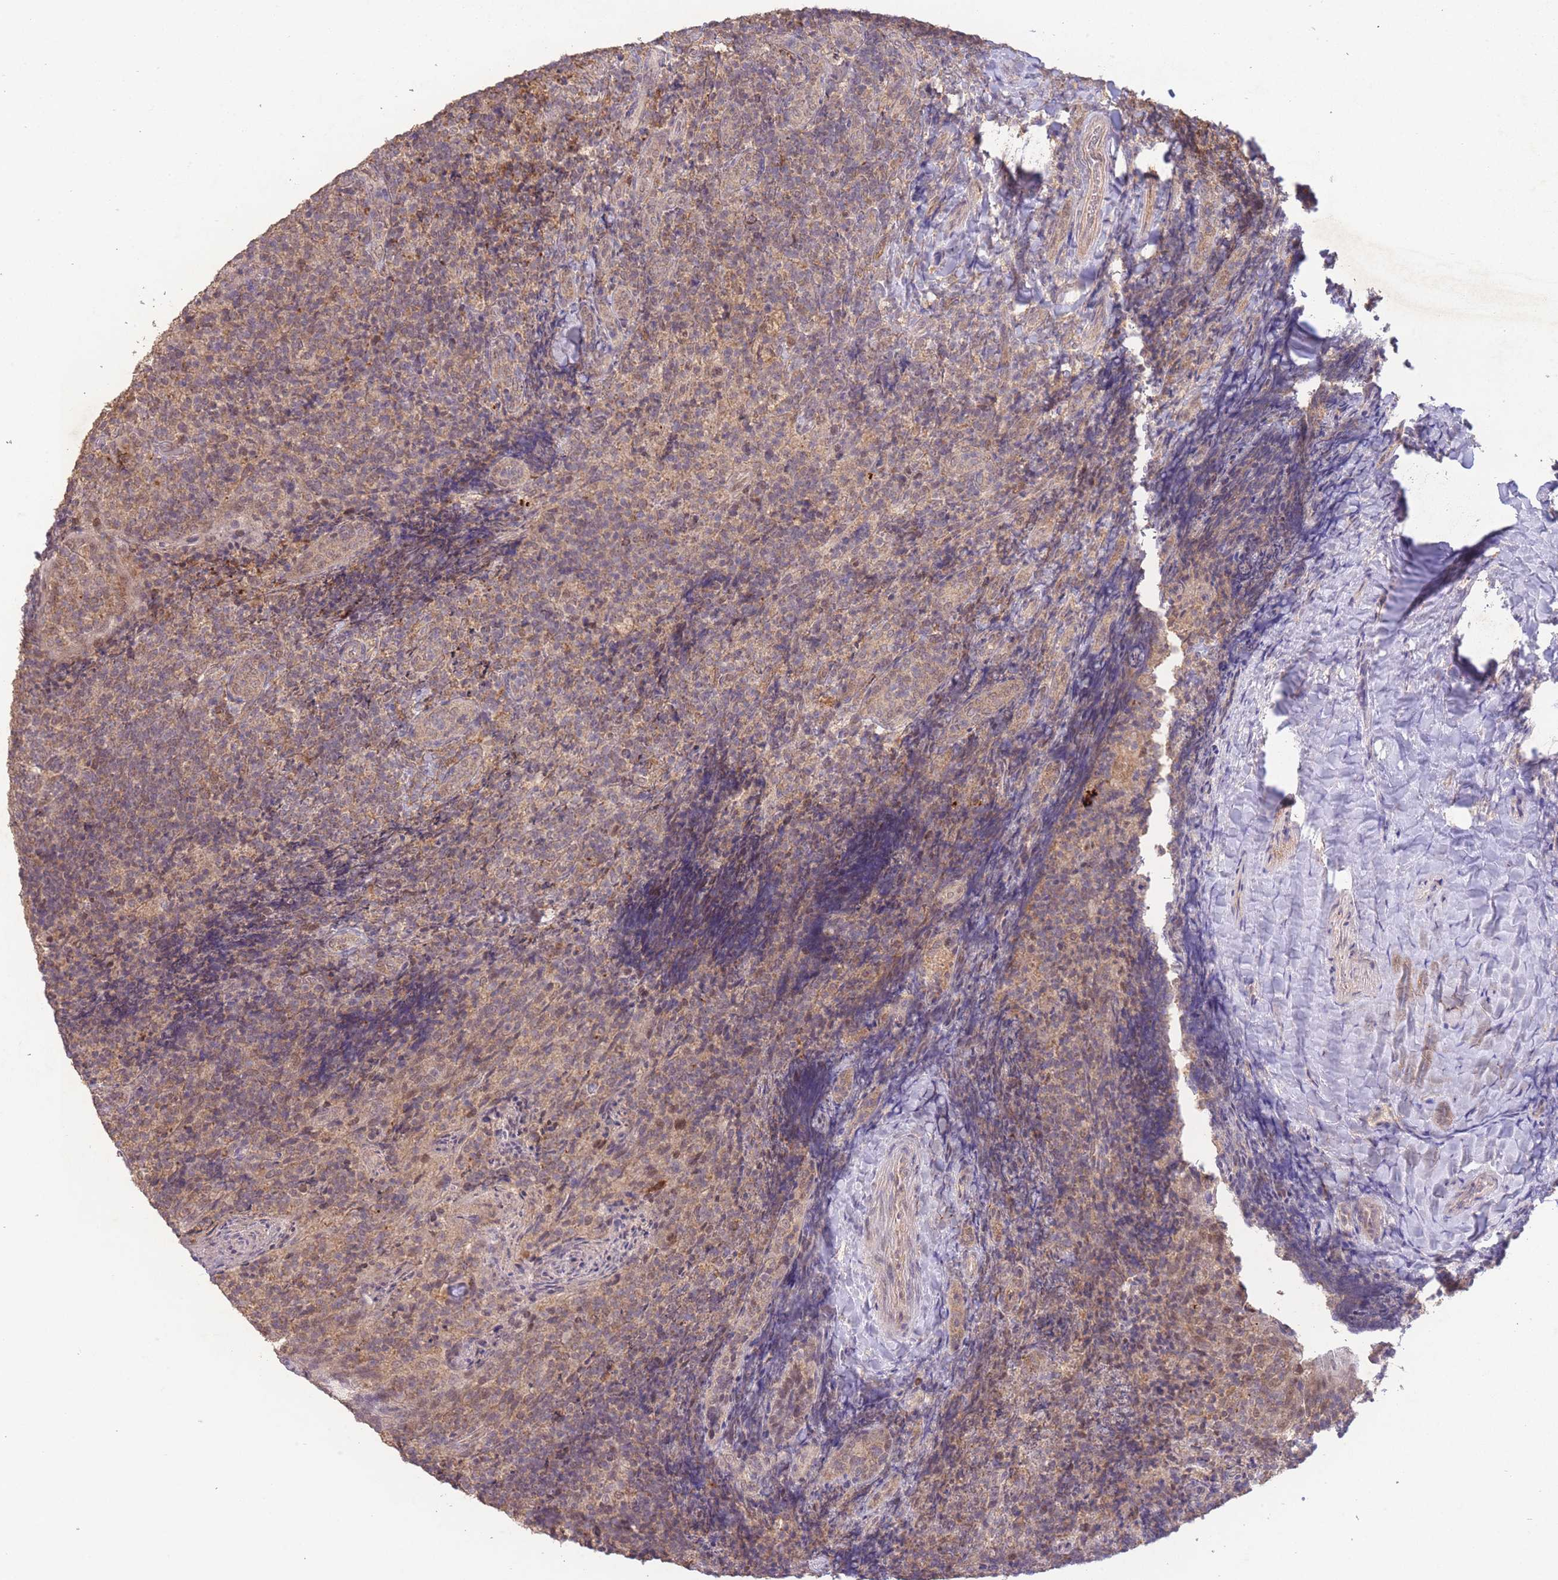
{"staining": {"intensity": "moderate", "quantity": ">75%", "location": "cytoplasmic/membranous,nuclear"}, "tissue": "tonsil", "cell_type": "Germinal center cells", "image_type": "normal", "snomed": [{"axis": "morphology", "description": "Normal tissue, NOS"}, {"axis": "topography", "description": "Tonsil"}], "caption": "Germinal center cells show medium levels of moderate cytoplasmic/membranous,nuclear staining in approximately >75% of cells in benign human tonsil. Immunohistochemistry stains the protein in brown and the nuclei are stained blue.", "gene": "RNF144B", "patient": {"sex": "female", "age": 10}}